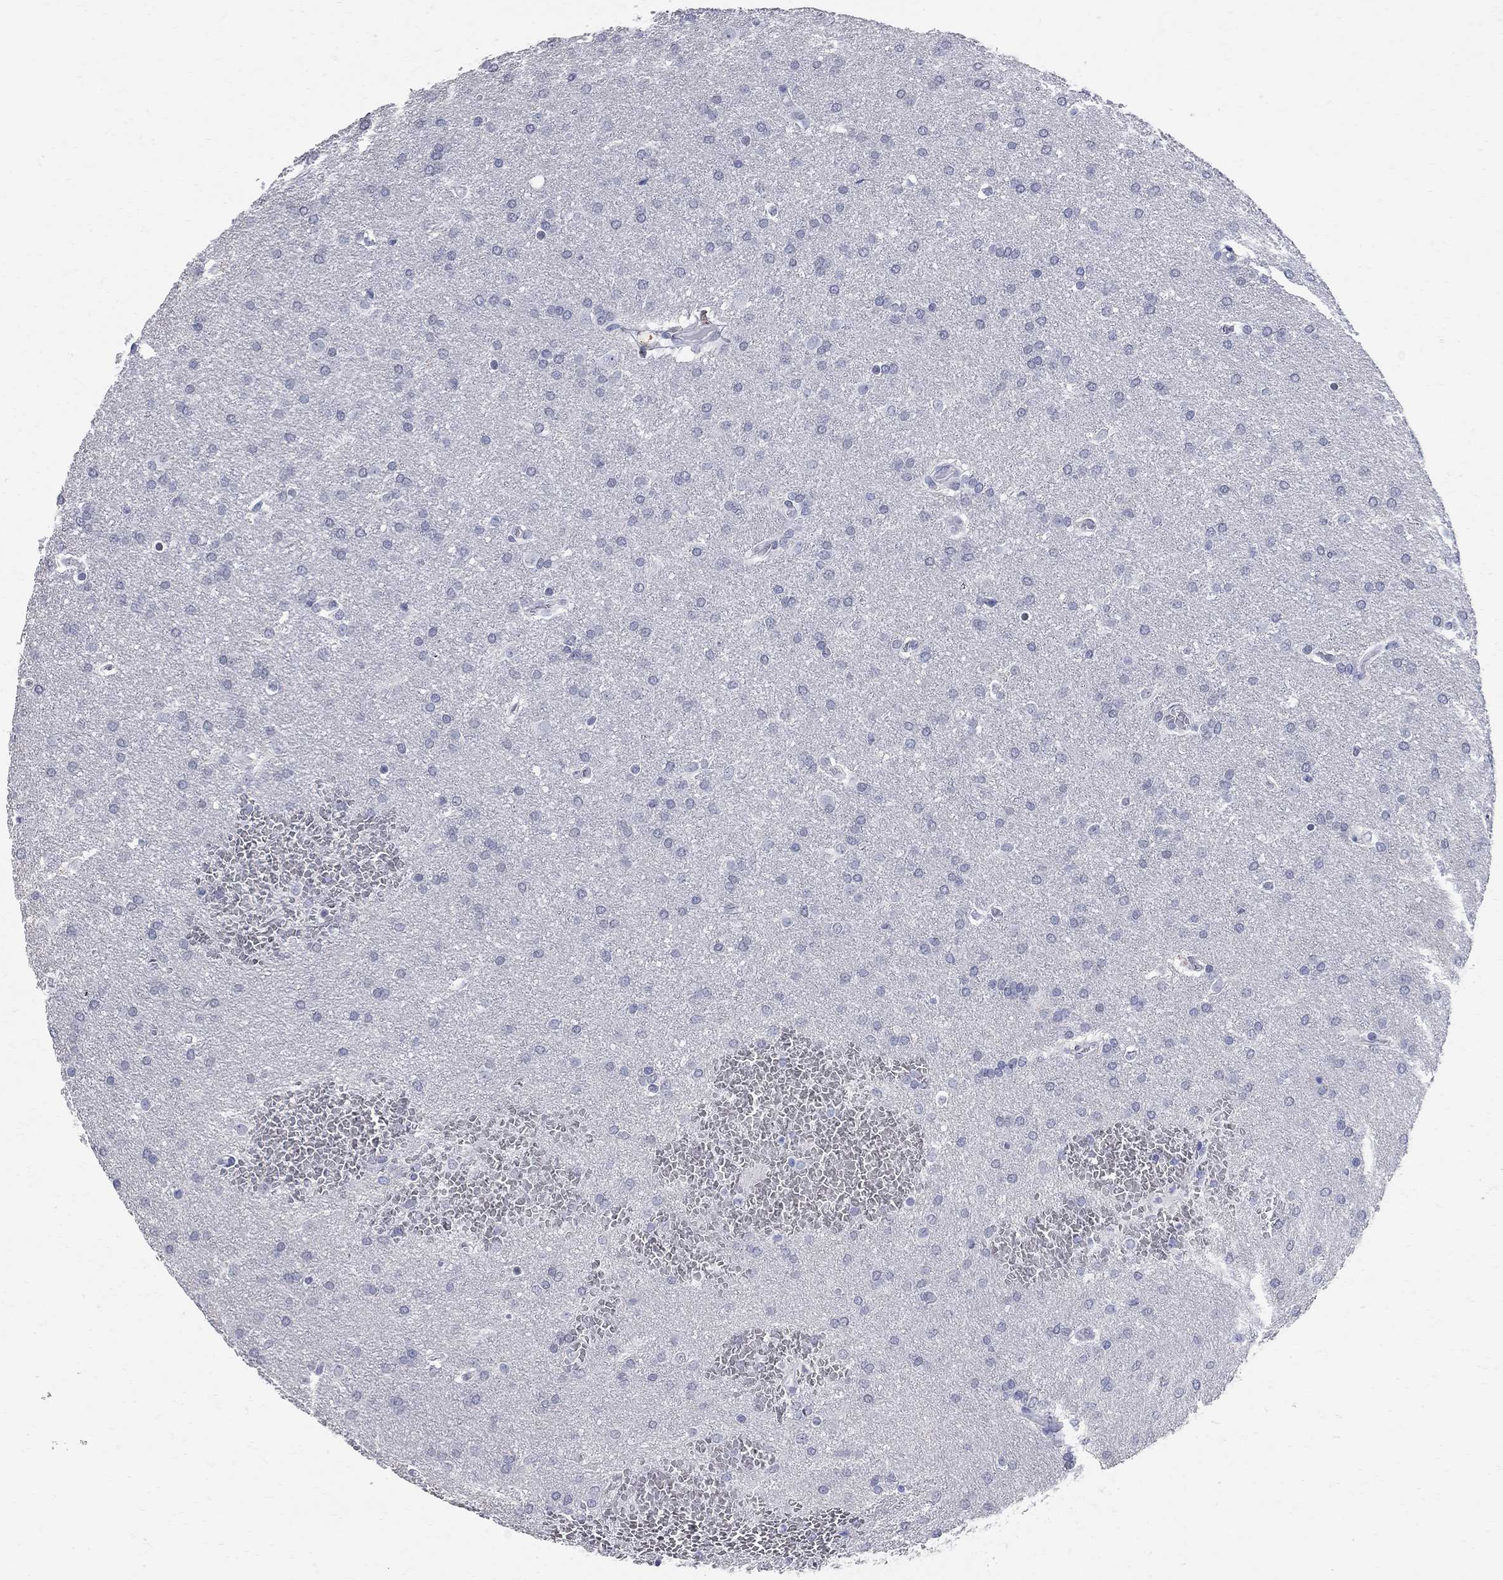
{"staining": {"intensity": "negative", "quantity": "none", "location": "none"}, "tissue": "glioma", "cell_type": "Tumor cells", "image_type": "cancer", "snomed": [{"axis": "morphology", "description": "Glioma, malignant, Low grade"}, {"axis": "topography", "description": "Brain"}], "caption": "IHC of human malignant low-grade glioma demonstrates no expression in tumor cells.", "gene": "BPIFB1", "patient": {"sex": "female", "age": 32}}